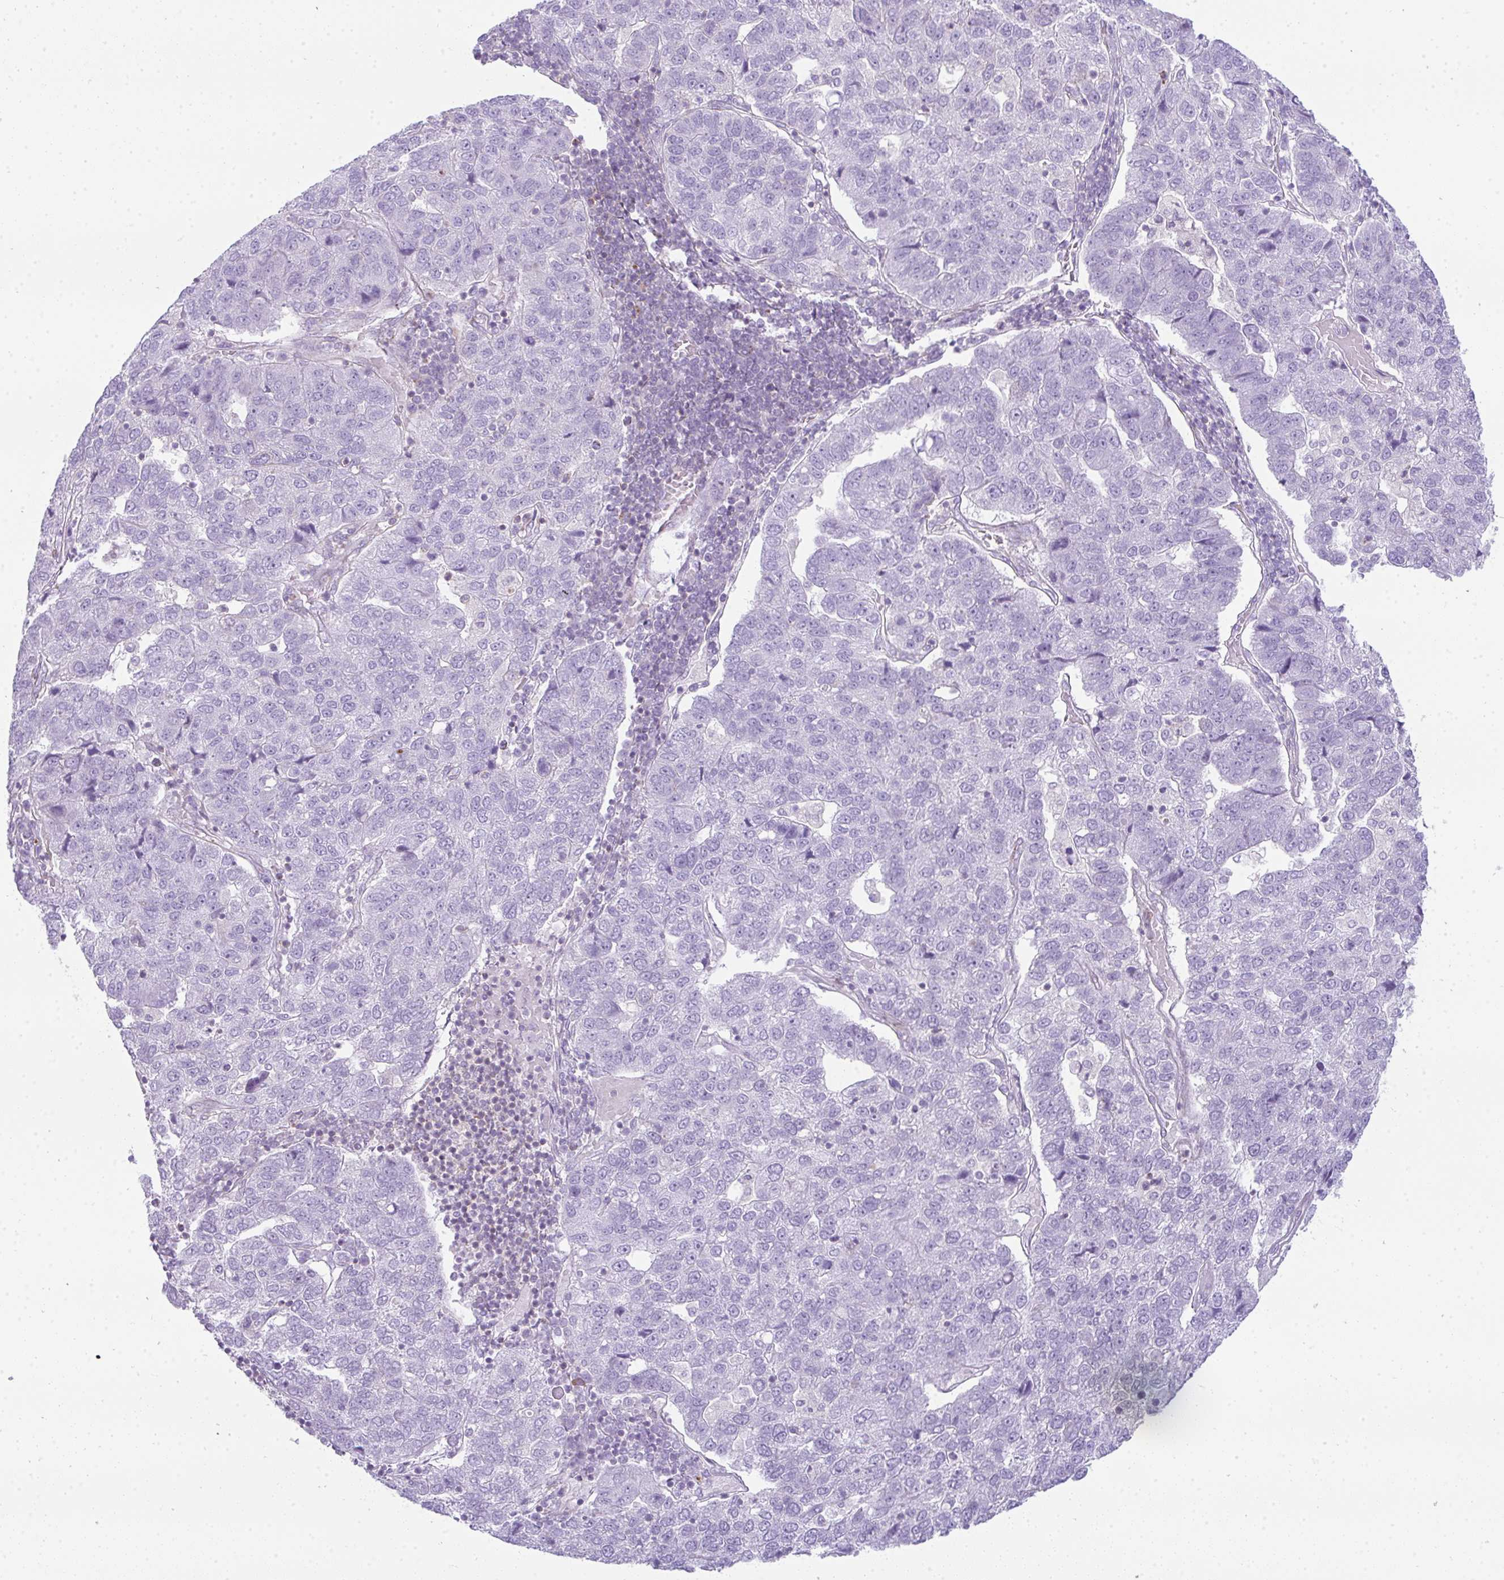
{"staining": {"intensity": "negative", "quantity": "none", "location": "none"}, "tissue": "pancreatic cancer", "cell_type": "Tumor cells", "image_type": "cancer", "snomed": [{"axis": "morphology", "description": "Adenocarcinoma, NOS"}, {"axis": "topography", "description": "Pancreas"}], "caption": "DAB (3,3'-diaminobenzidine) immunohistochemical staining of pancreatic cancer shows no significant expression in tumor cells. Brightfield microscopy of IHC stained with DAB (3,3'-diaminobenzidine) (brown) and hematoxylin (blue), captured at high magnification.", "gene": "CDRT15", "patient": {"sex": "female", "age": 61}}